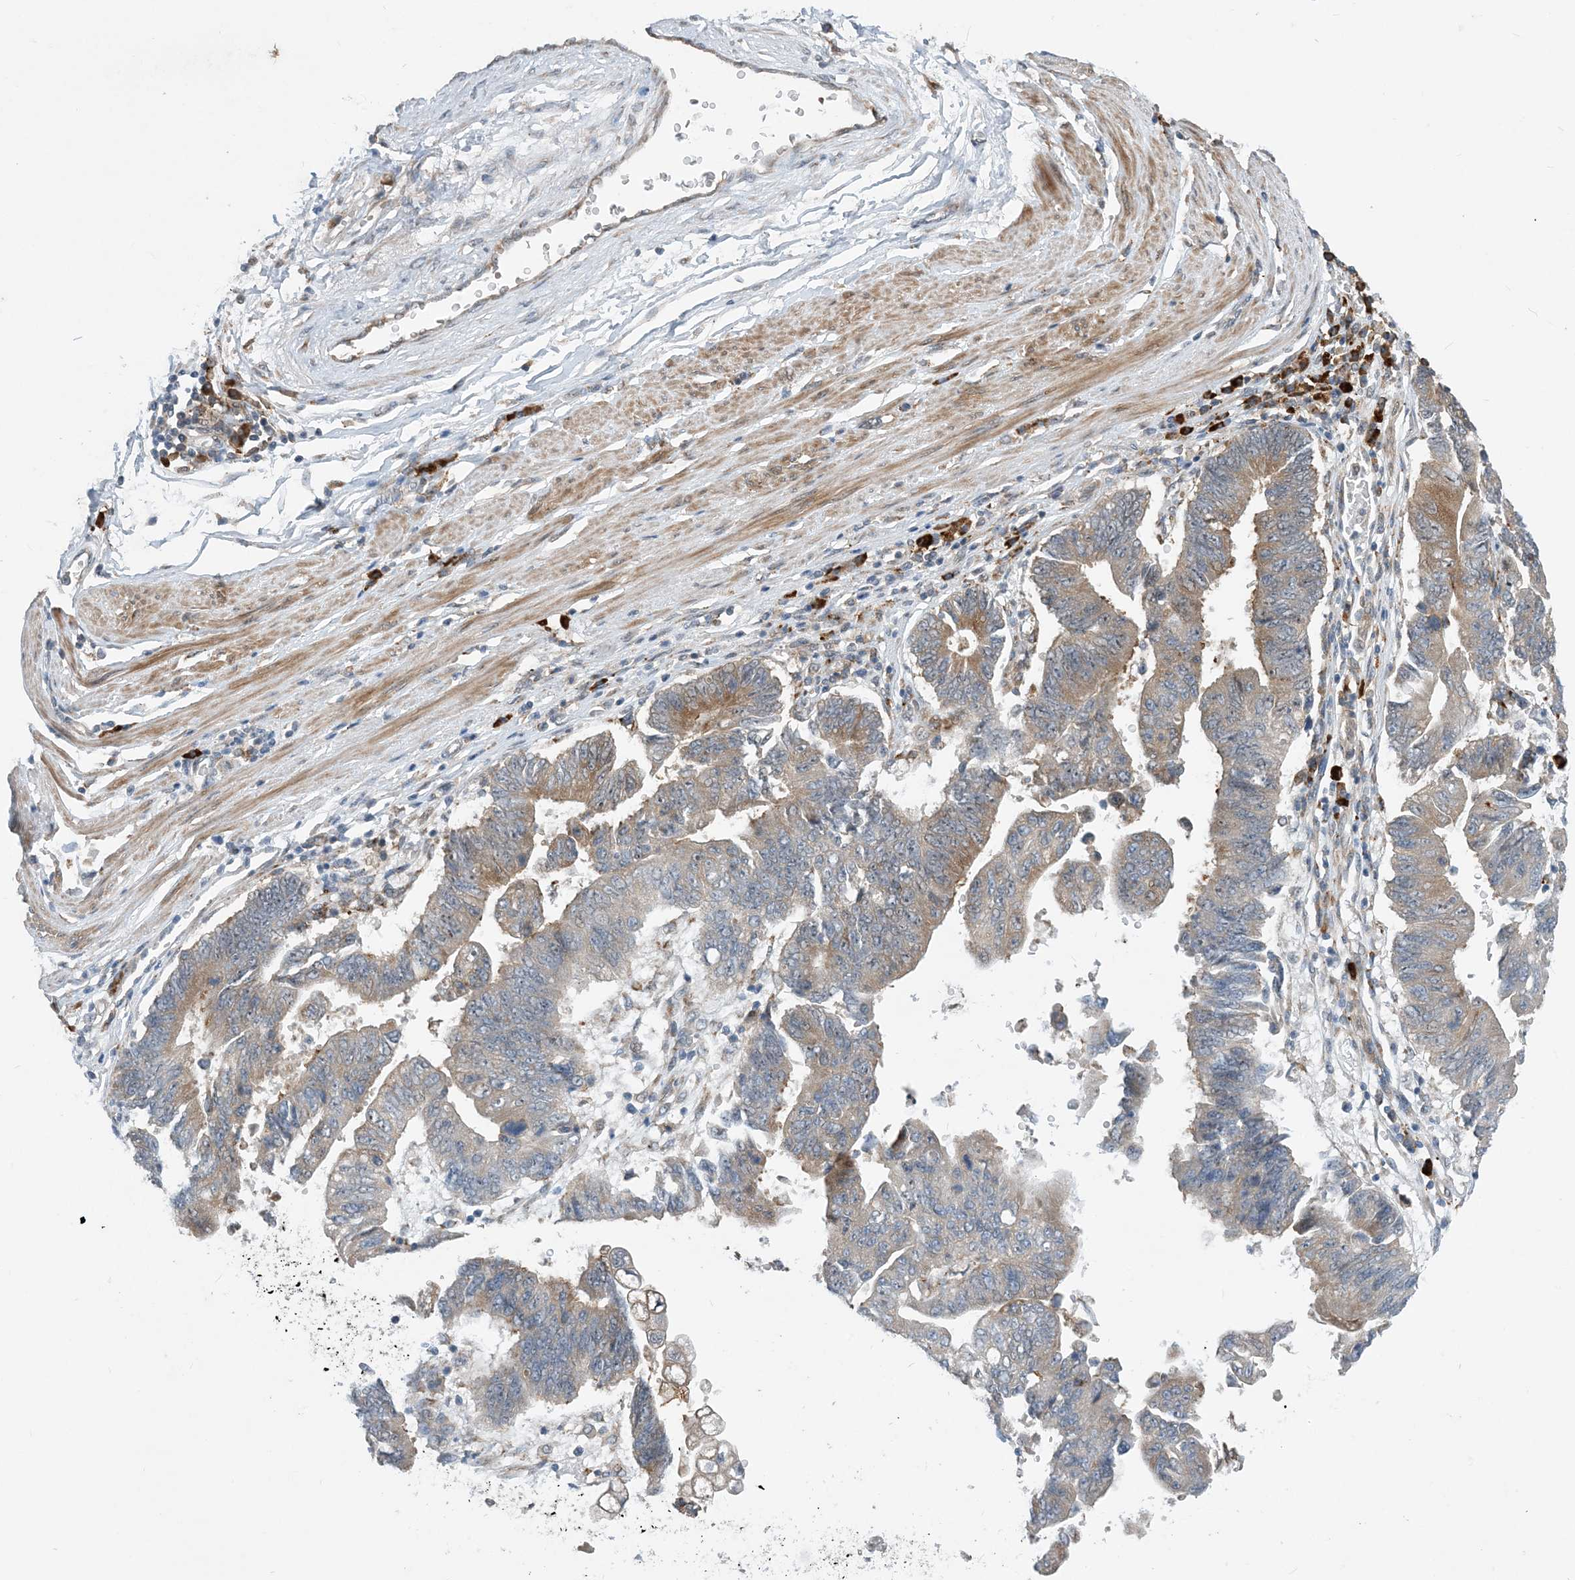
{"staining": {"intensity": "moderate", "quantity": "<25%", "location": "cytoplasmic/membranous"}, "tissue": "stomach cancer", "cell_type": "Tumor cells", "image_type": "cancer", "snomed": [{"axis": "morphology", "description": "Adenocarcinoma, NOS"}, {"axis": "topography", "description": "Stomach"}], "caption": "About <25% of tumor cells in stomach adenocarcinoma show moderate cytoplasmic/membranous protein expression as visualized by brown immunohistochemical staining.", "gene": "PHOSPHO2", "patient": {"sex": "male", "age": 59}}